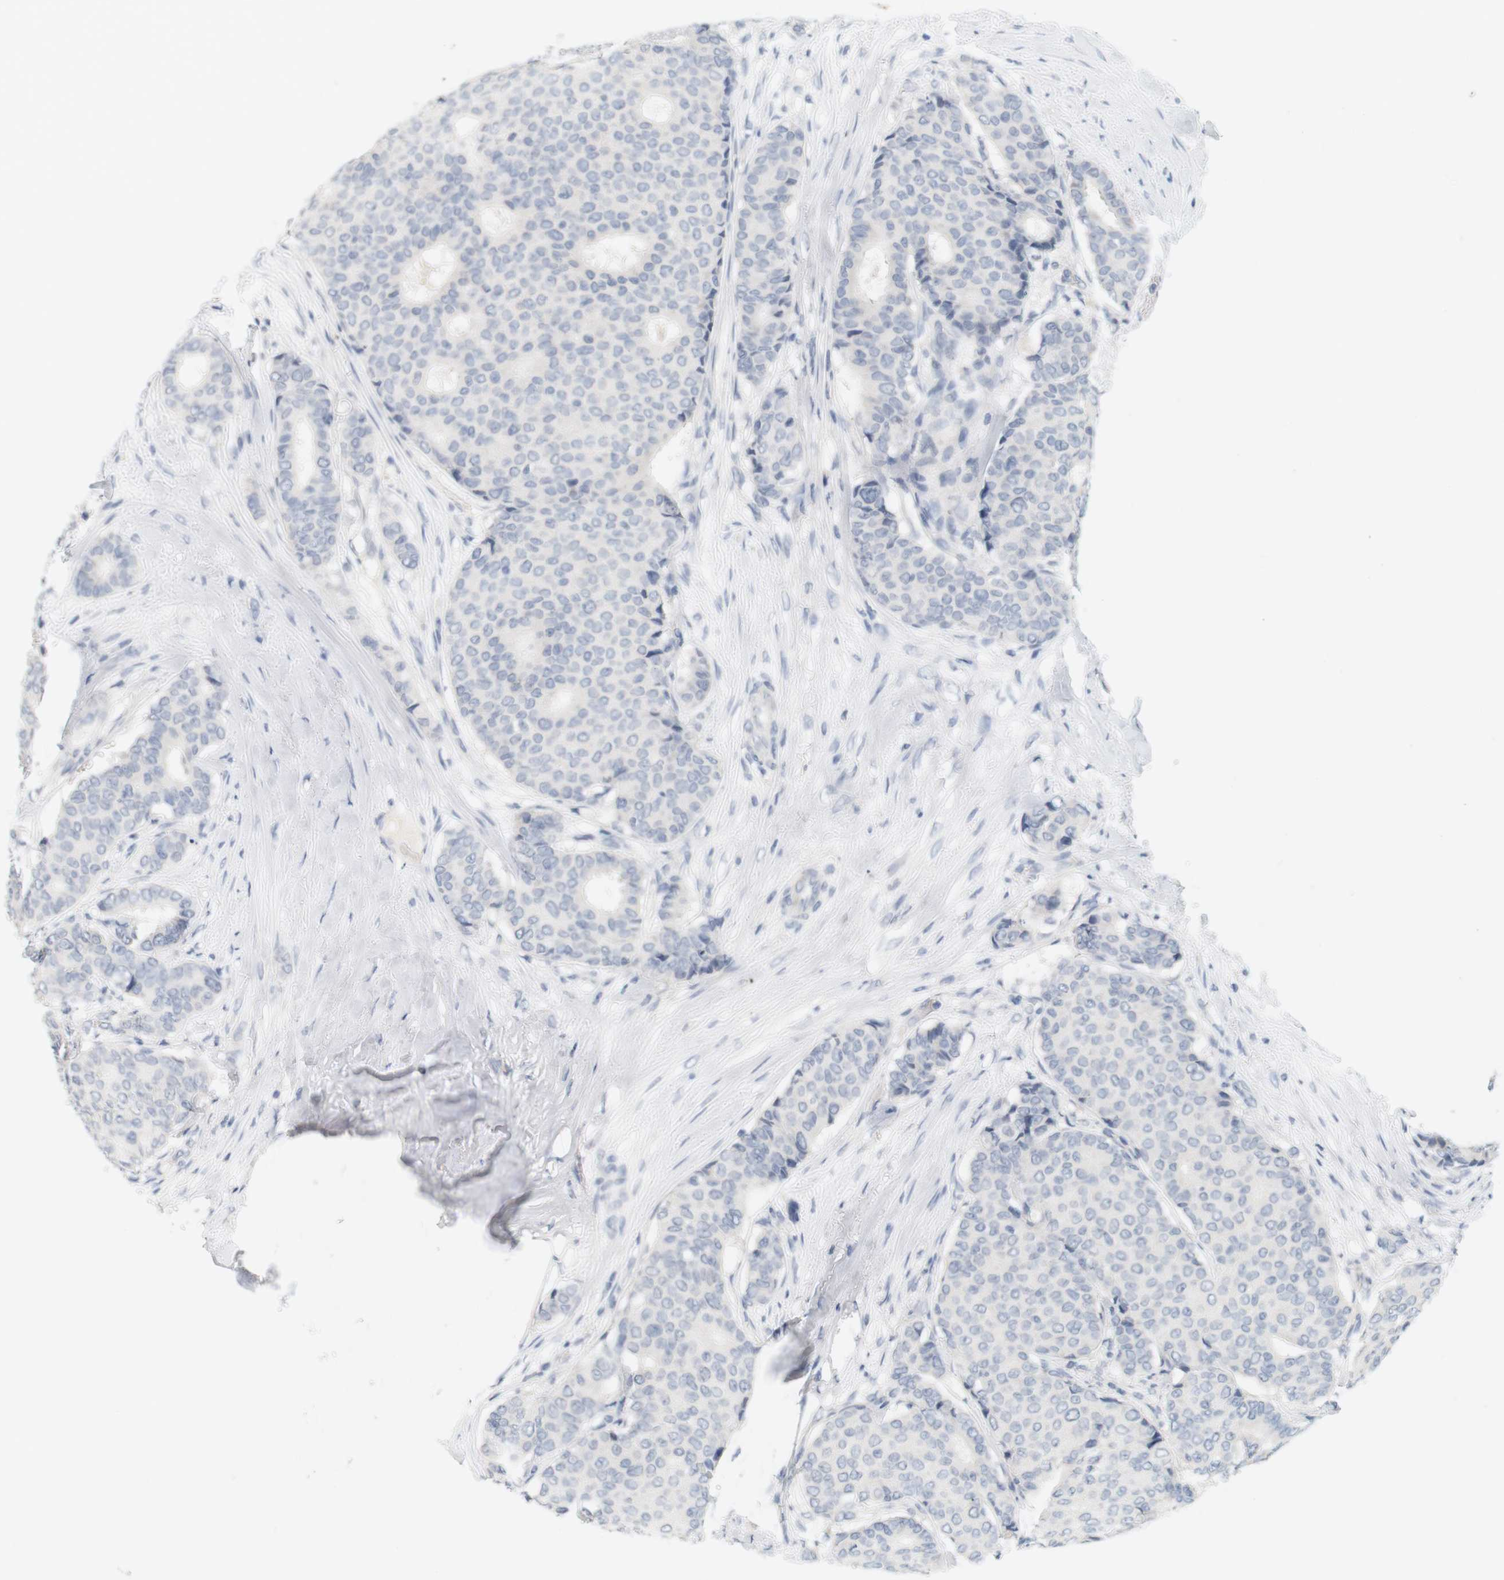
{"staining": {"intensity": "negative", "quantity": "none", "location": "none"}, "tissue": "breast cancer", "cell_type": "Tumor cells", "image_type": "cancer", "snomed": [{"axis": "morphology", "description": "Duct carcinoma"}, {"axis": "topography", "description": "Breast"}], "caption": "Immunohistochemical staining of human breast infiltrating ductal carcinoma exhibits no significant positivity in tumor cells. (Brightfield microscopy of DAB immunohistochemistry at high magnification).", "gene": "OPRM1", "patient": {"sex": "female", "age": 75}}